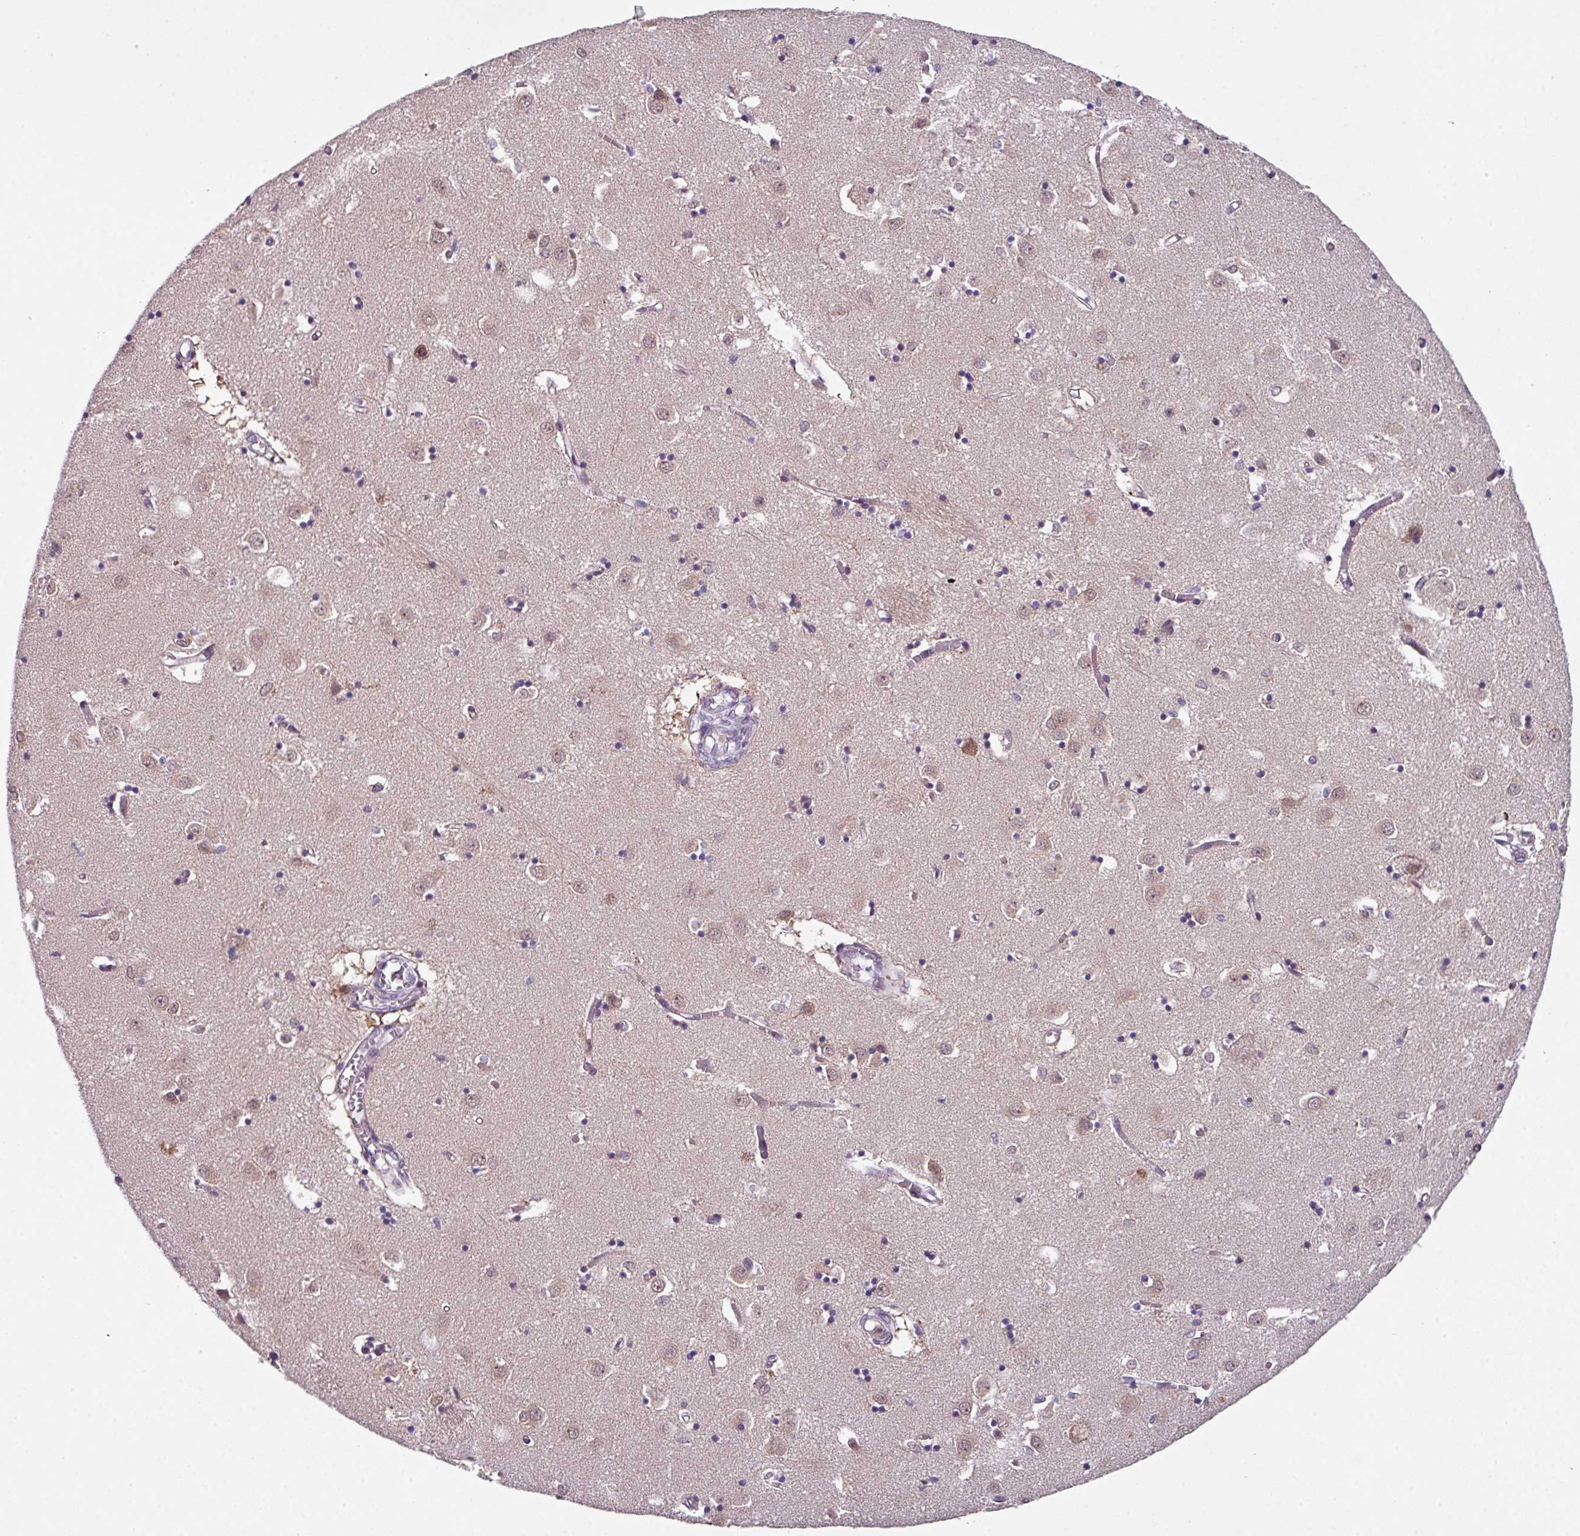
{"staining": {"intensity": "negative", "quantity": "none", "location": "none"}, "tissue": "caudate", "cell_type": "Glial cells", "image_type": "normal", "snomed": [{"axis": "morphology", "description": "Normal tissue, NOS"}, {"axis": "topography", "description": "Lateral ventricle wall"}], "caption": "IHC histopathology image of benign caudate stained for a protein (brown), which demonstrates no expression in glial cells. (IHC, brightfield microscopy, high magnification).", "gene": "ZFP3", "patient": {"sex": "male", "age": 70}}